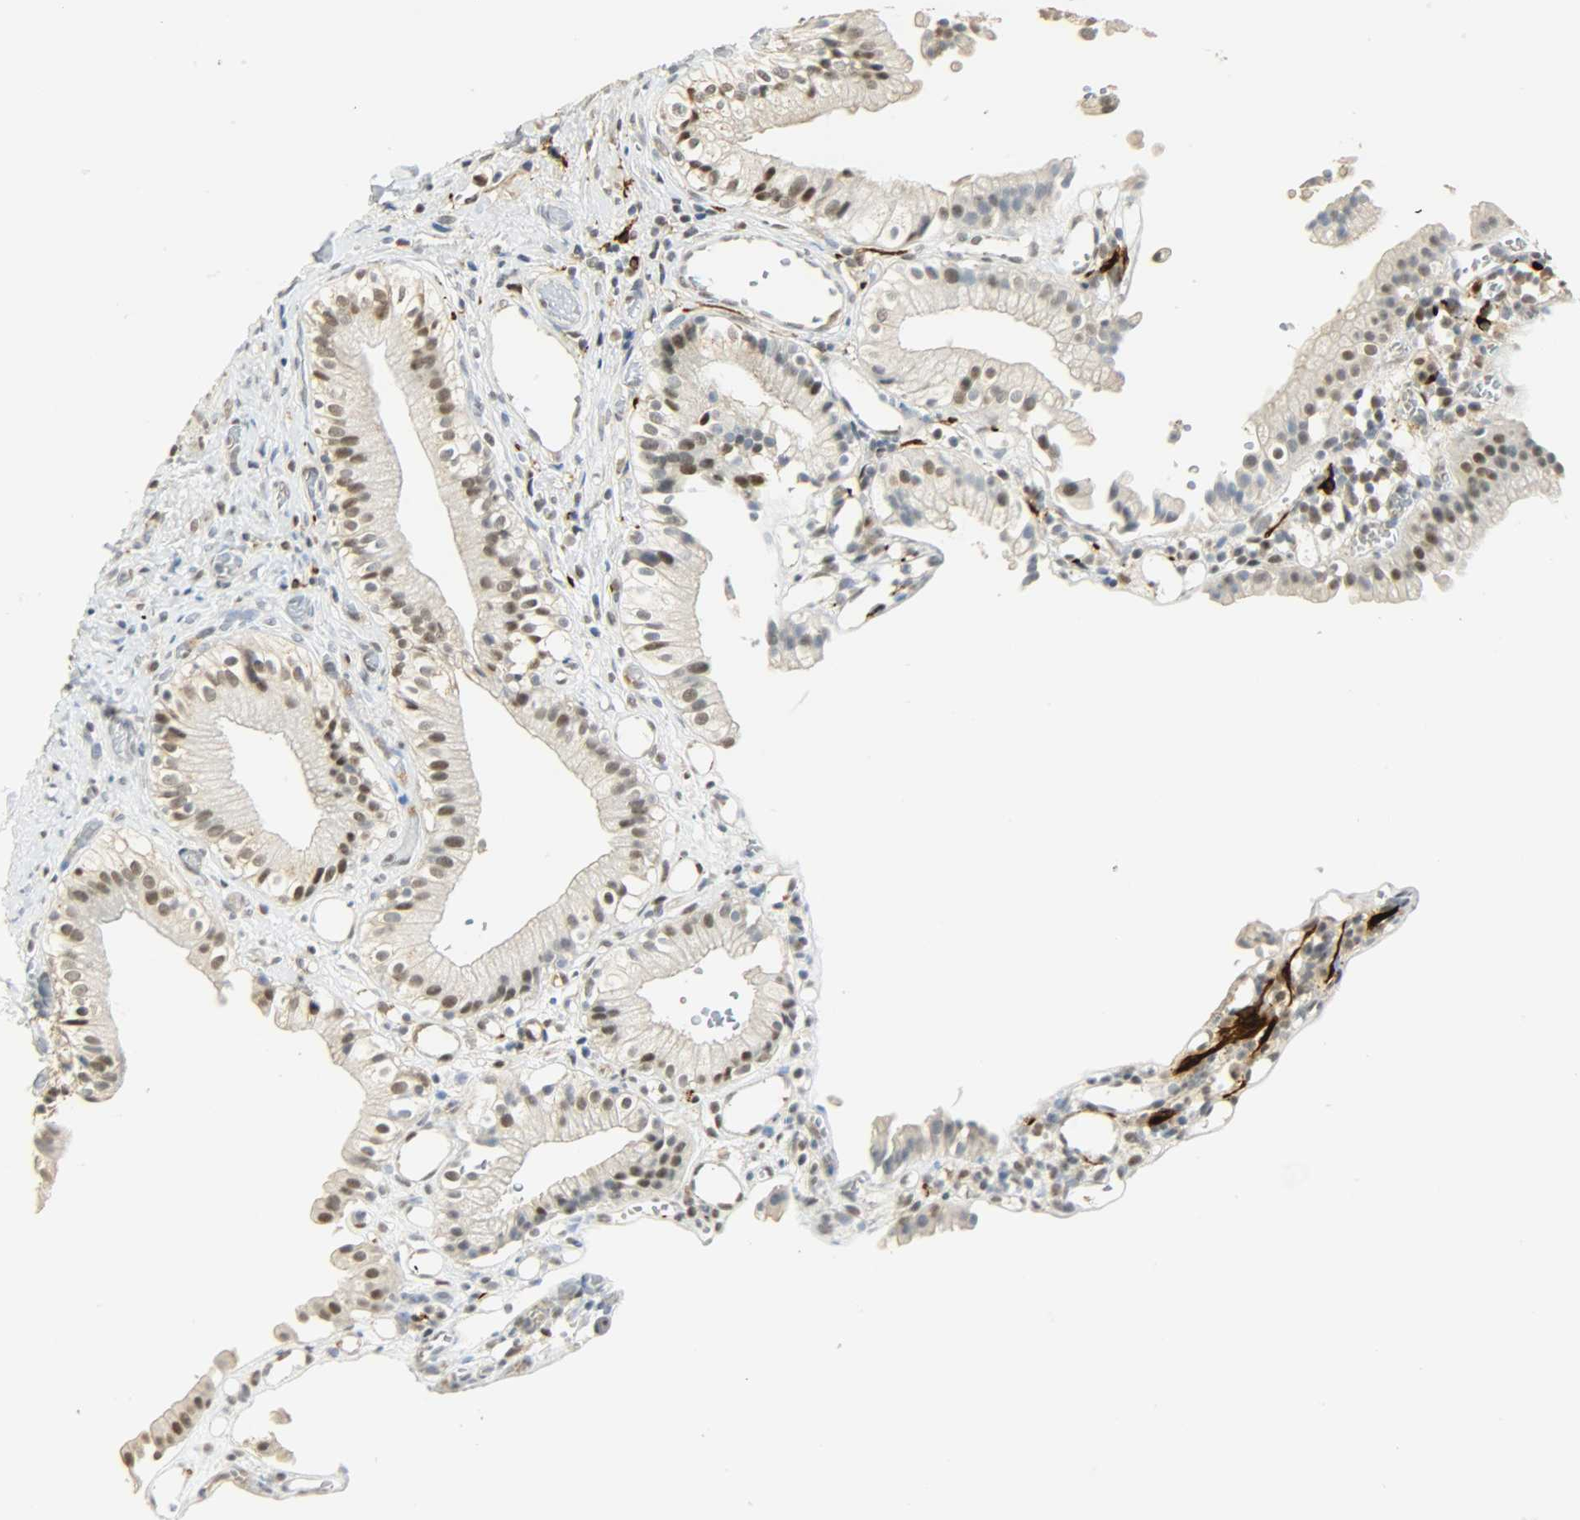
{"staining": {"intensity": "moderate", "quantity": ">75%", "location": "nuclear"}, "tissue": "gallbladder", "cell_type": "Glandular cells", "image_type": "normal", "snomed": [{"axis": "morphology", "description": "Normal tissue, NOS"}, {"axis": "topography", "description": "Gallbladder"}], "caption": "A micrograph of gallbladder stained for a protein reveals moderate nuclear brown staining in glandular cells.", "gene": "NGFR", "patient": {"sex": "male", "age": 65}}